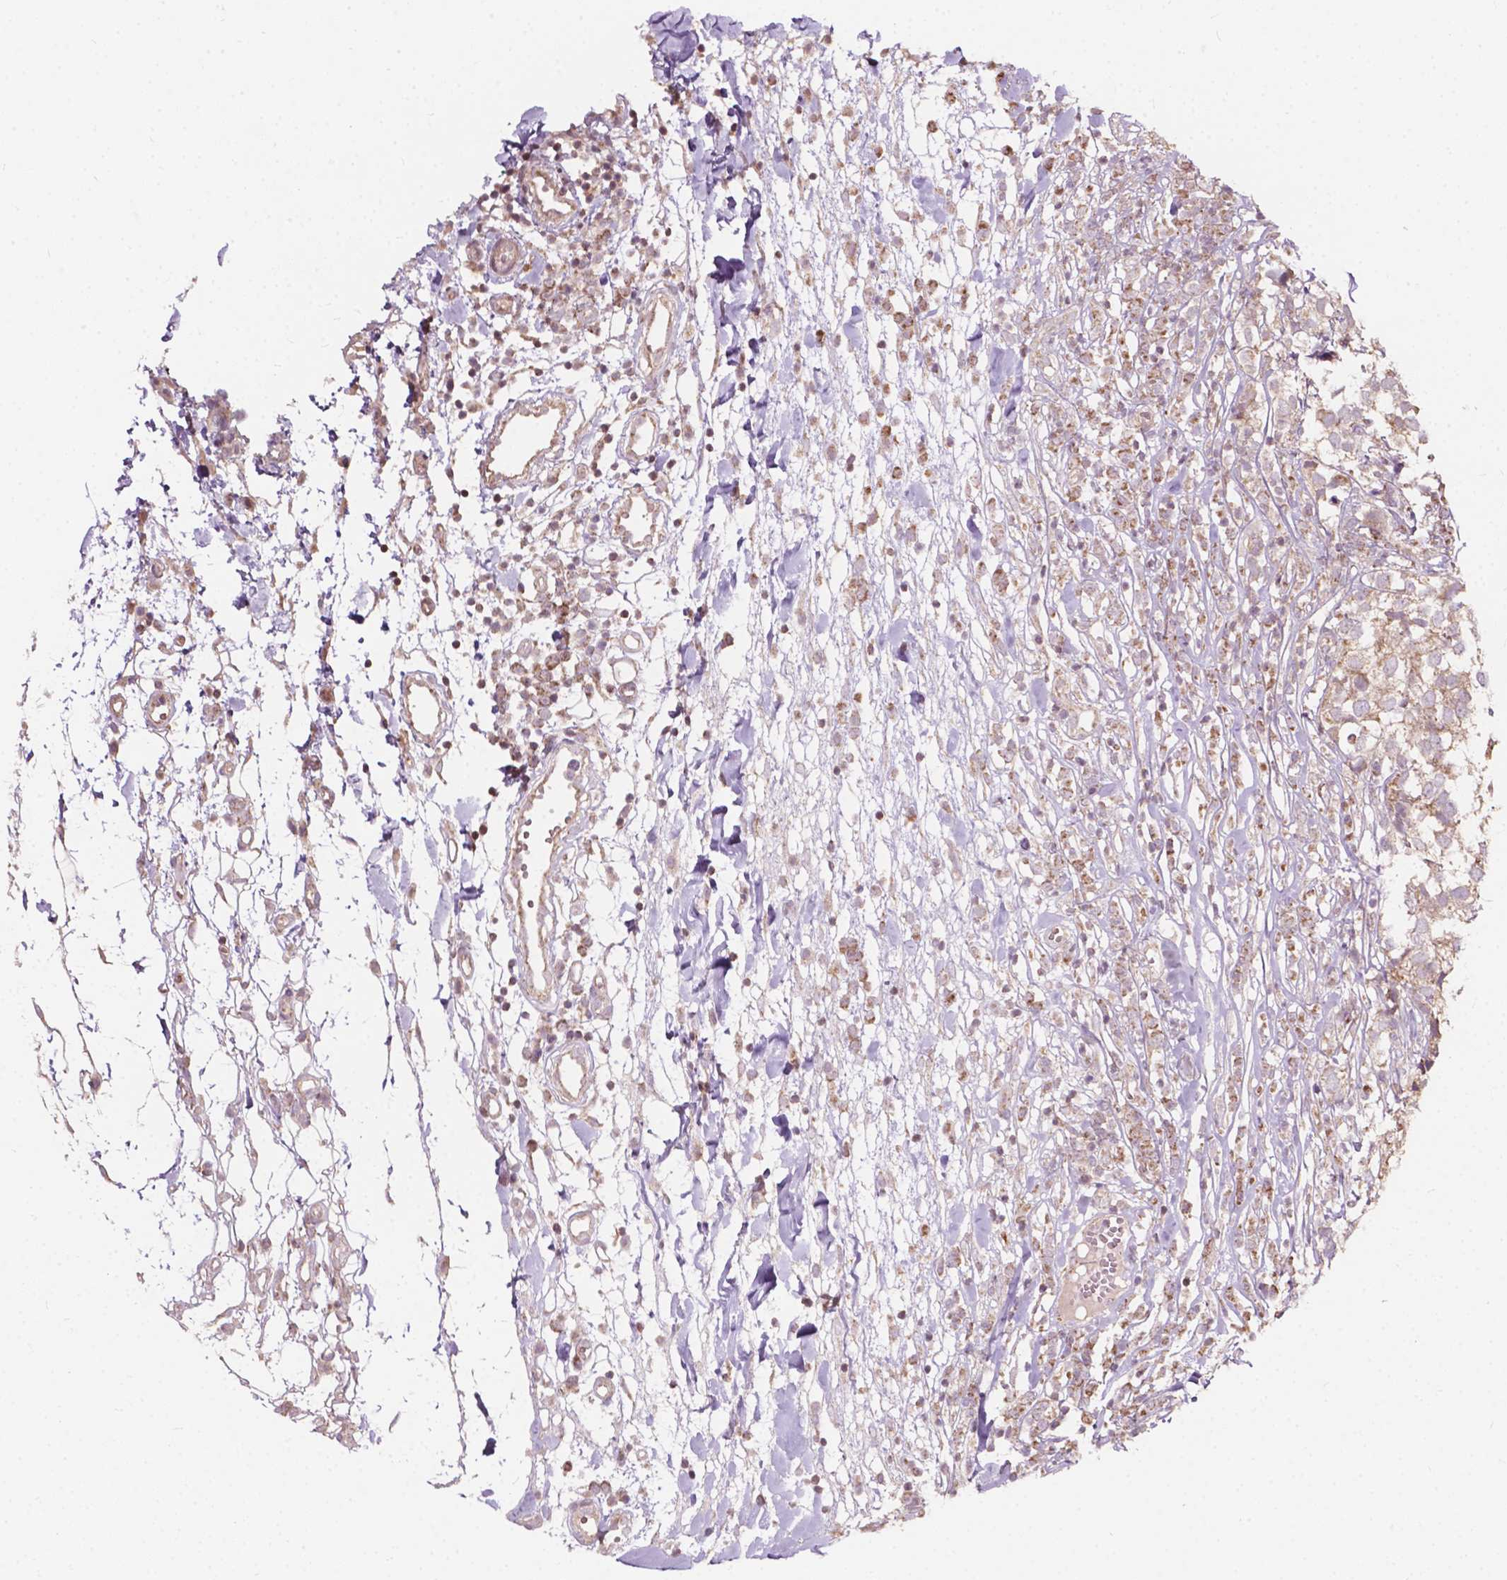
{"staining": {"intensity": "weak", "quantity": ">75%", "location": "cytoplasmic/membranous"}, "tissue": "breast cancer", "cell_type": "Tumor cells", "image_type": "cancer", "snomed": [{"axis": "morphology", "description": "Duct carcinoma"}, {"axis": "topography", "description": "Breast"}], "caption": "Breast cancer (infiltrating ductal carcinoma) stained with DAB (3,3'-diaminobenzidine) IHC exhibits low levels of weak cytoplasmic/membranous staining in approximately >75% of tumor cells.", "gene": "NDUFA10", "patient": {"sex": "female", "age": 30}}